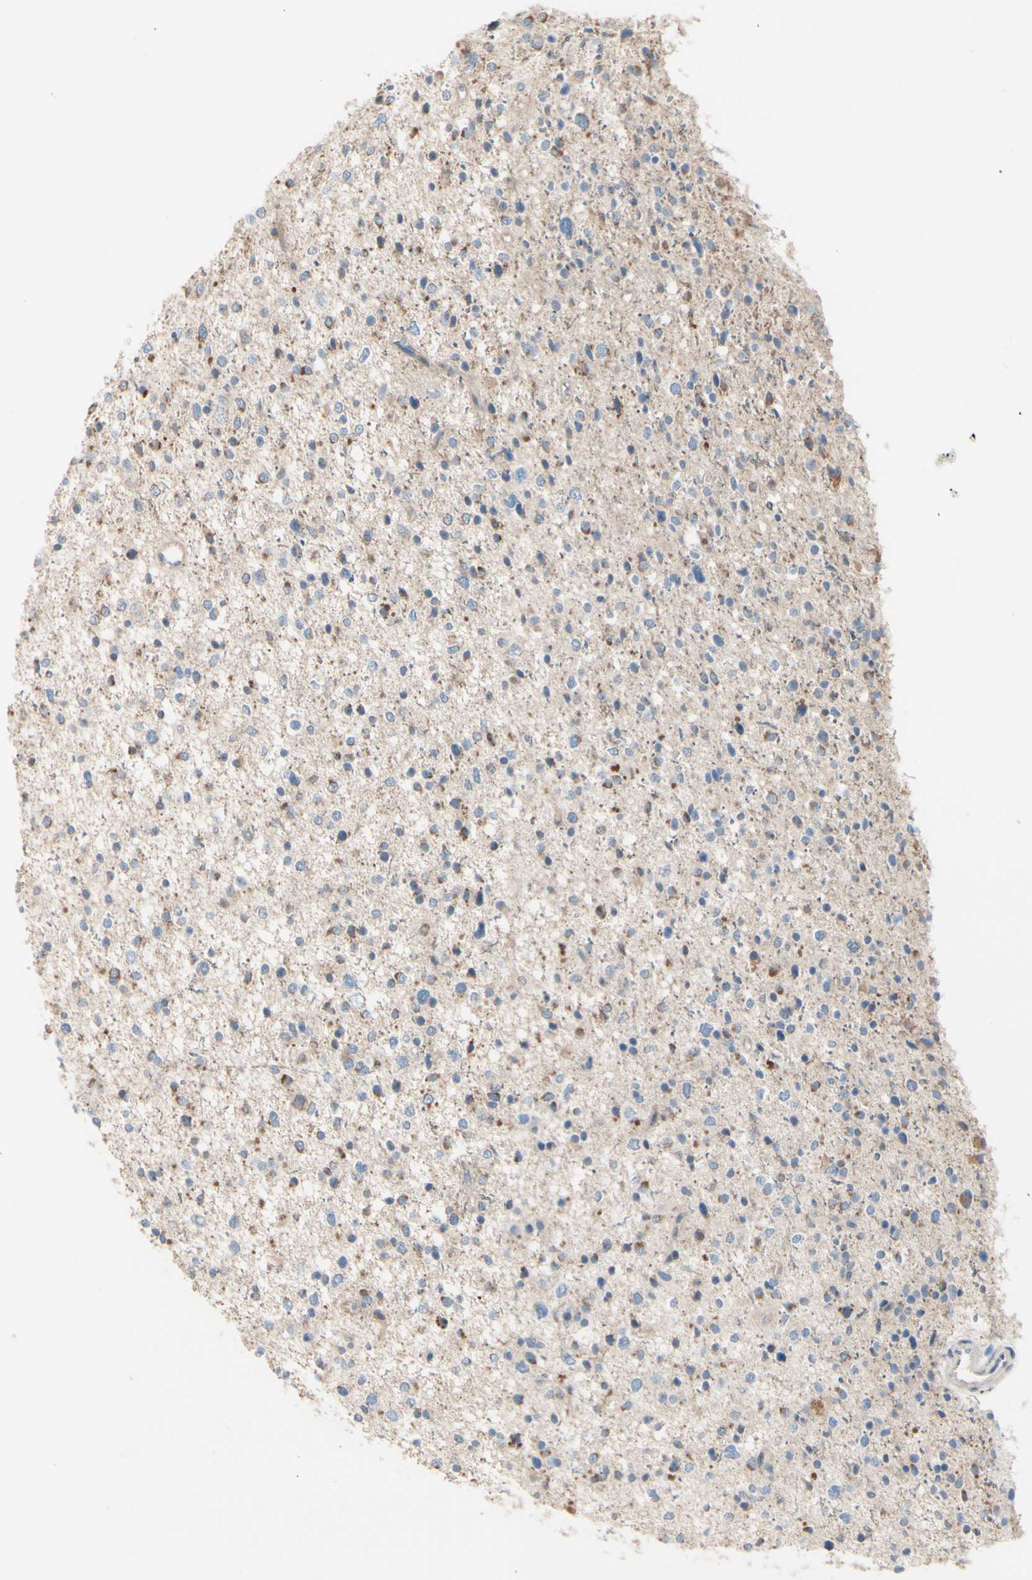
{"staining": {"intensity": "moderate", "quantity": "25%-75%", "location": "cytoplasmic/membranous"}, "tissue": "glioma", "cell_type": "Tumor cells", "image_type": "cancer", "snomed": [{"axis": "morphology", "description": "Glioma, malignant, Low grade"}, {"axis": "topography", "description": "Brain"}], "caption": "Moderate cytoplasmic/membranous protein positivity is seen in approximately 25%-75% of tumor cells in glioma.", "gene": "EPHA3", "patient": {"sex": "female", "age": 37}}